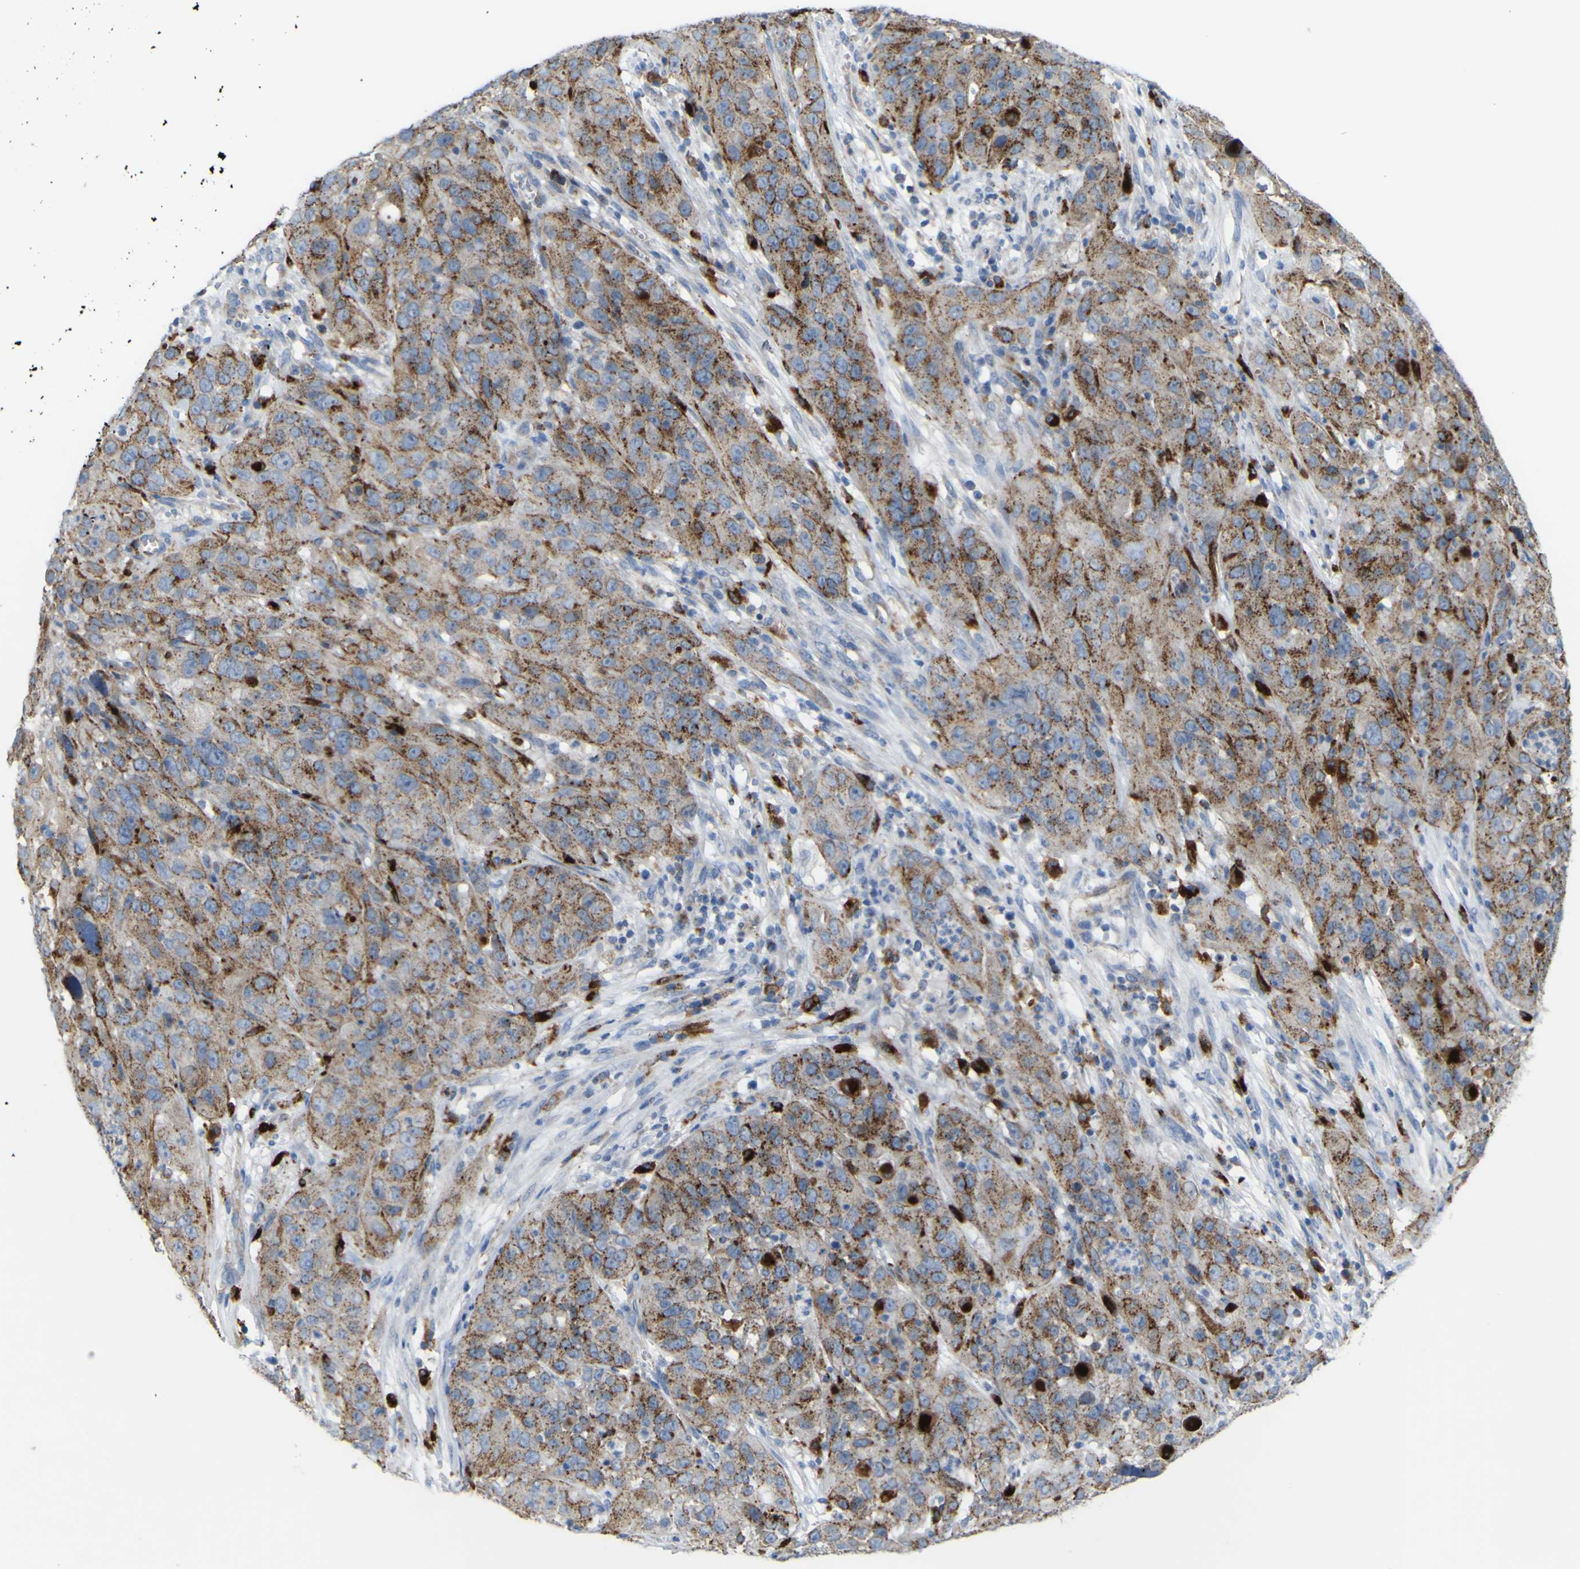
{"staining": {"intensity": "moderate", "quantity": ">75%", "location": "cytoplasmic/membranous"}, "tissue": "cervical cancer", "cell_type": "Tumor cells", "image_type": "cancer", "snomed": [{"axis": "morphology", "description": "Squamous cell carcinoma, NOS"}, {"axis": "topography", "description": "Cervix"}], "caption": "Tumor cells display medium levels of moderate cytoplasmic/membranous staining in about >75% of cells in cervical squamous cell carcinoma. The protein is stained brown, and the nuclei are stained in blue (DAB (3,3'-diaminobenzidine) IHC with brightfield microscopy, high magnification).", "gene": "PLD3", "patient": {"sex": "female", "age": 32}}